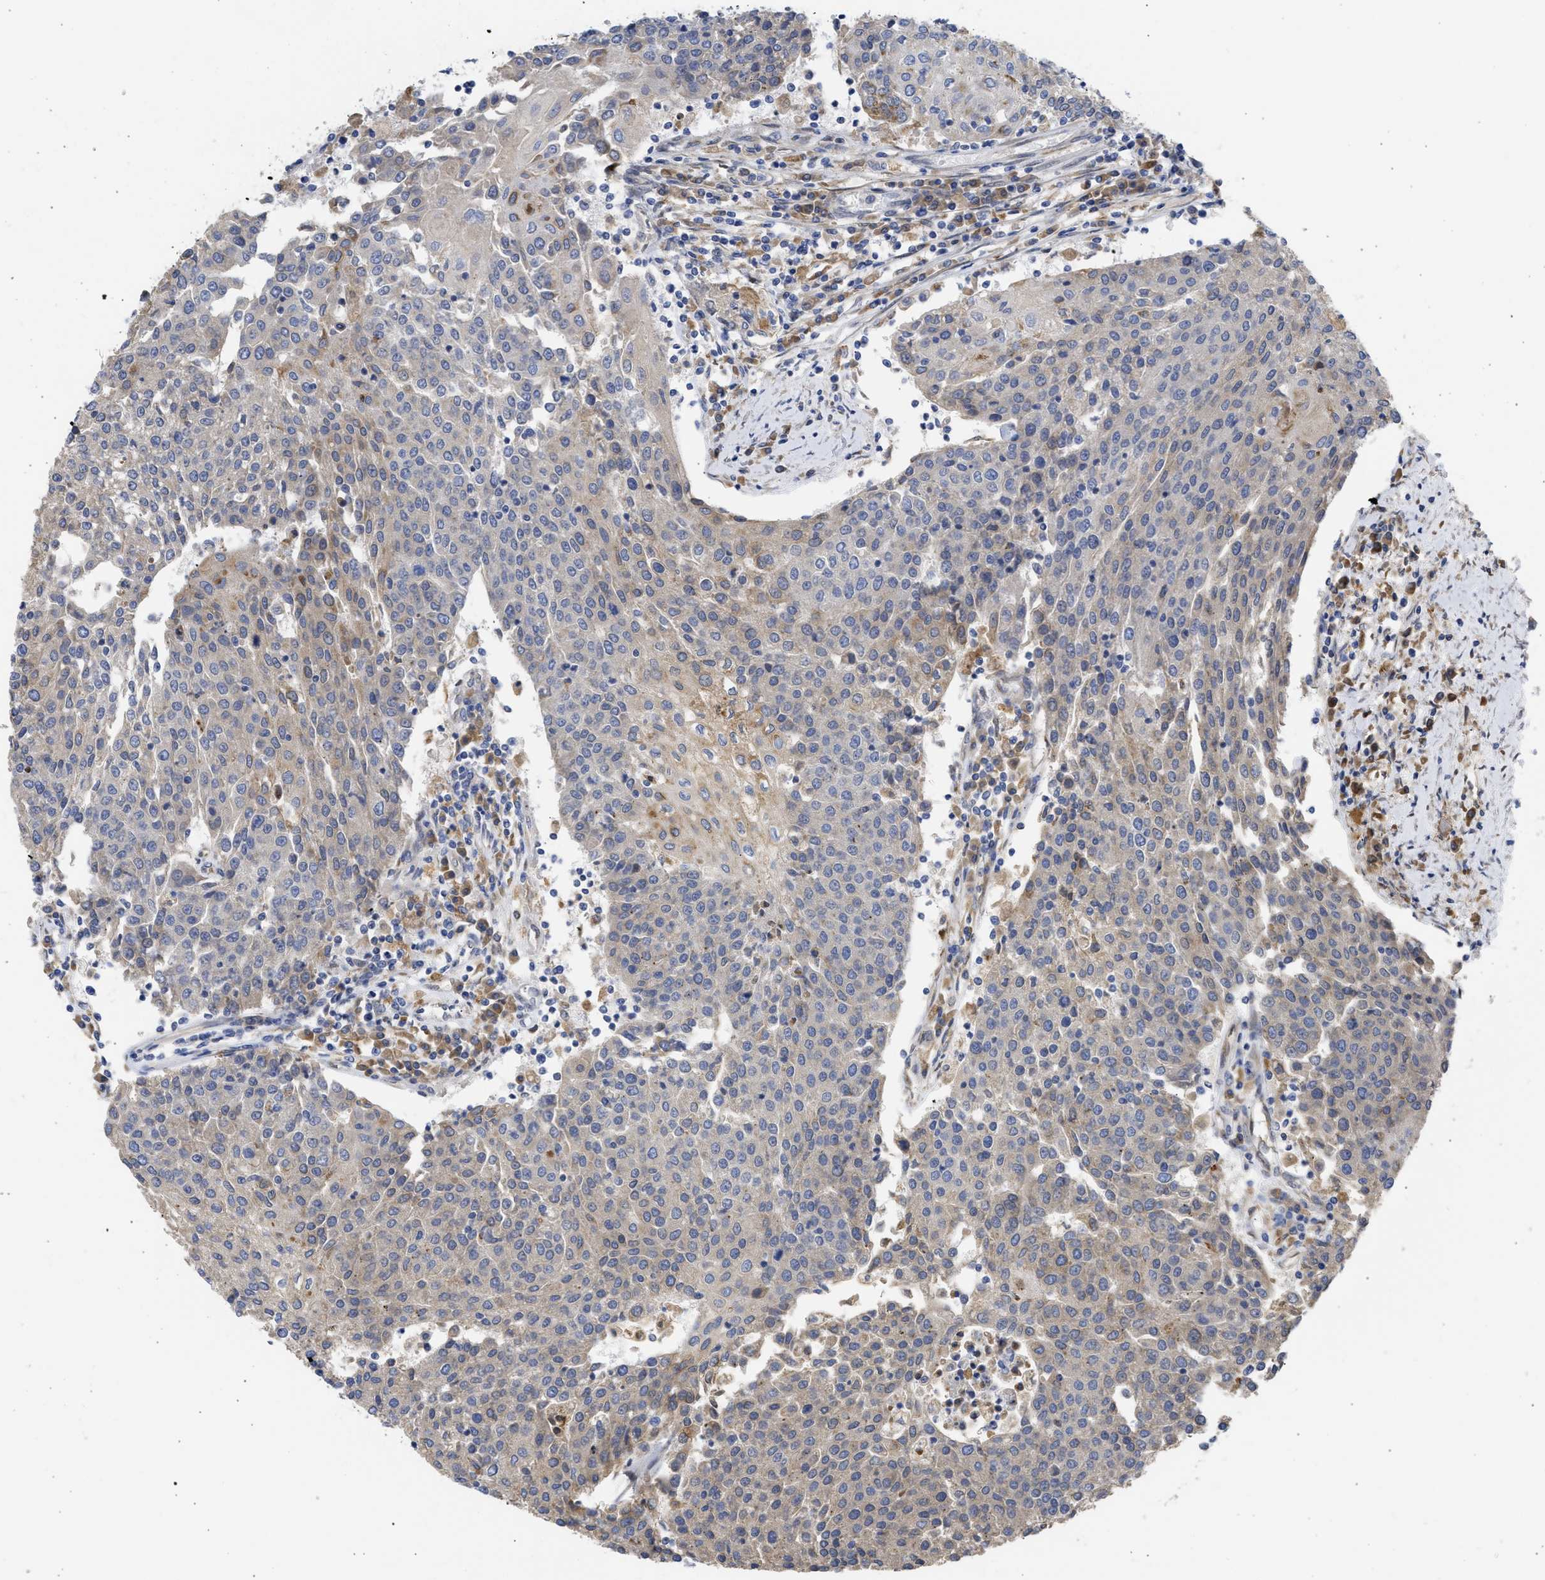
{"staining": {"intensity": "negative", "quantity": "none", "location": "none"}, "tissue": "urothelial cancer", "cell_type": "Tumor cells", "image_type": "cancer", "snomed": [{"axis": "morphology", "description": "Urothelial carcinoma, High grade"}, {"axis": "topography", "description": "Urinary bladder"}], "caption": "Immunohistochemistry image of human high-grade urothelial carcinoma stained for a protein (brown), which displays no positivity in tumor cells. Nuclei are stained in blue.", "gene": "TMED1", "patient": {"sex": "female", "age": 85}}